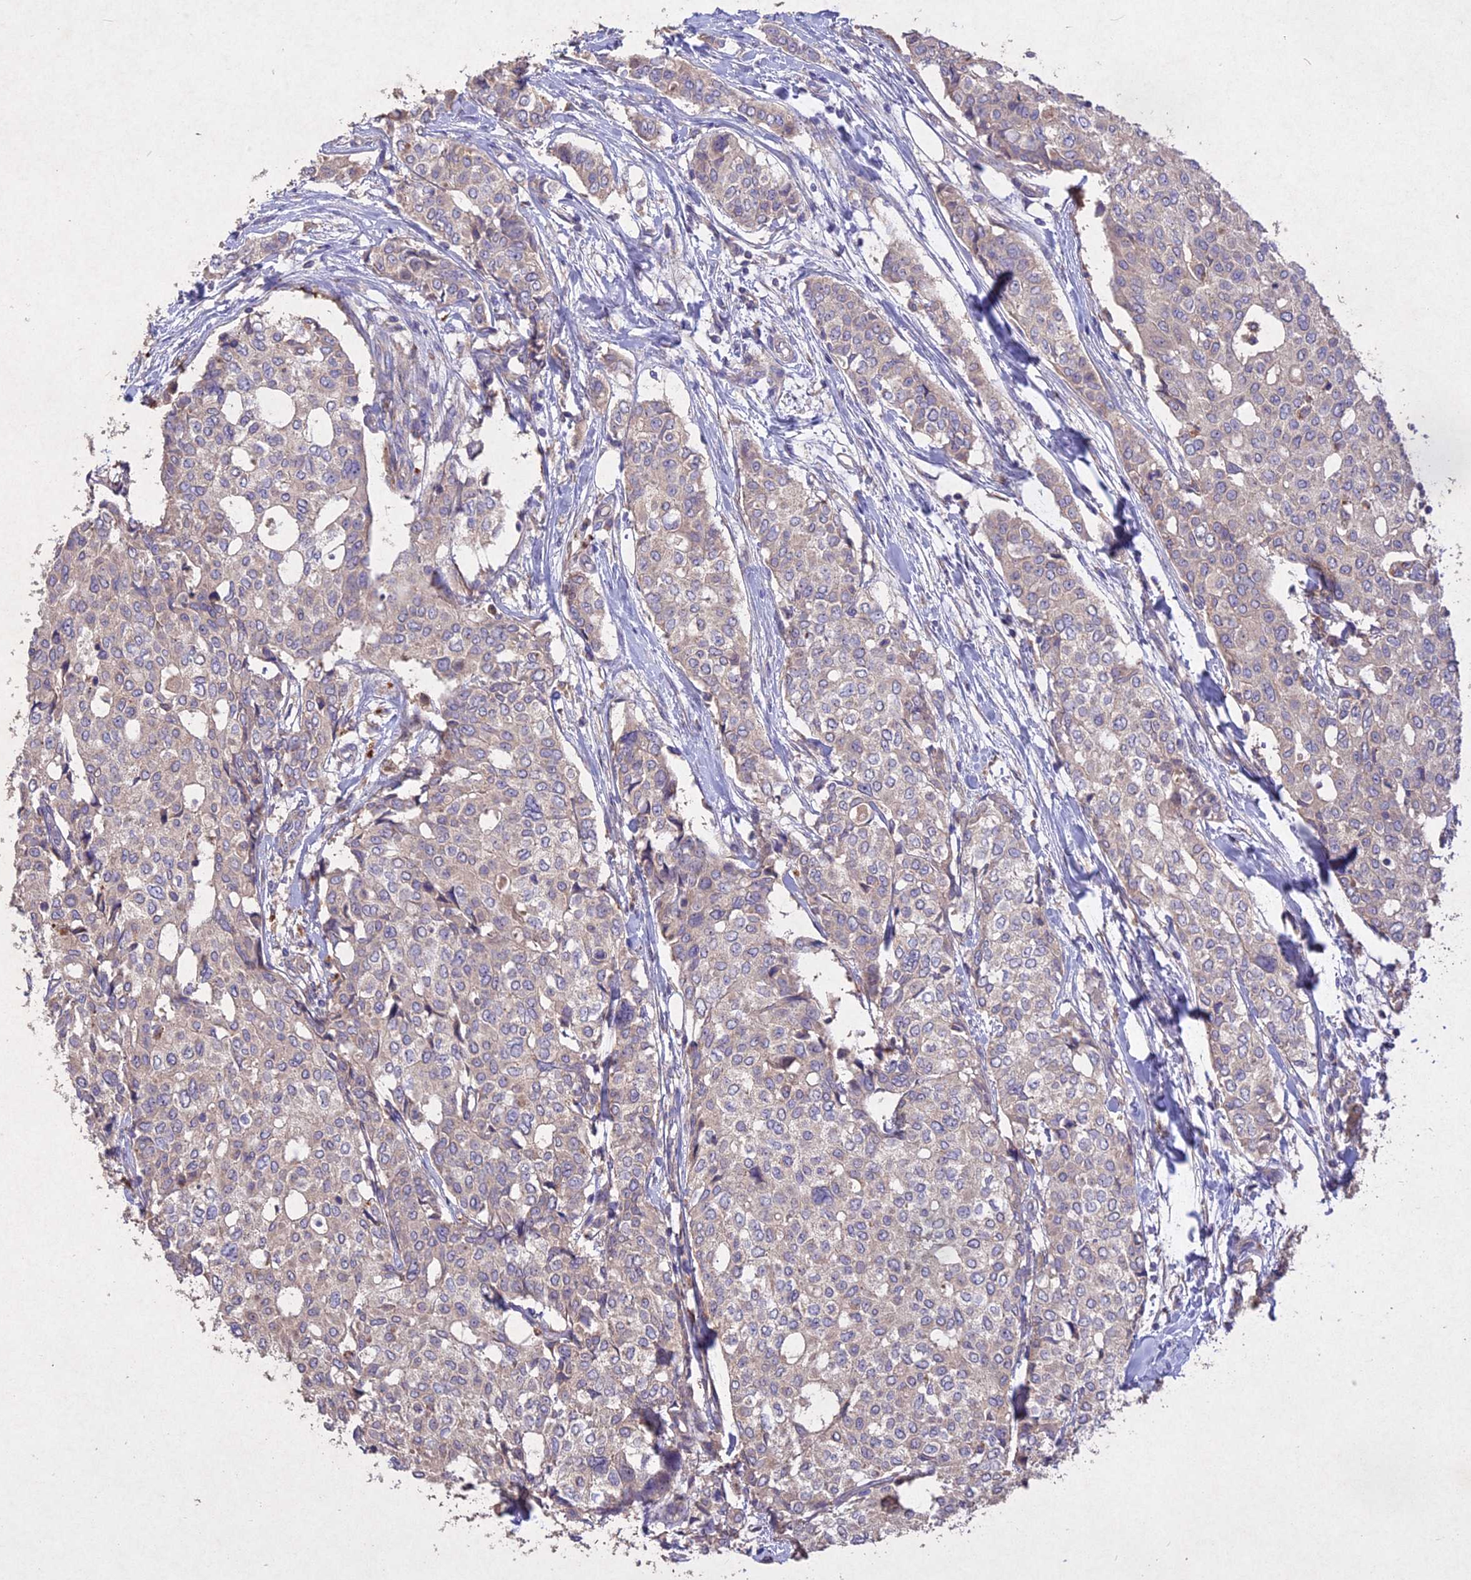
{"staining": {"intensity": "negative", "quantity": "none", "location": "none"}, "tissue": "breast cancer", "cell_type": "Tumor cells", "image_type": "cancer", "snomed": [{"axis": "morphology", "description": "Lobular carcinoma"}, {"axis": "topography", "description": "Breast"}], "caption": "A micrograph of human breast cancer is negative for staining in tumor cells.", "gene": "SLC26A4", "patient": {"sex": "female", "age": 51}}